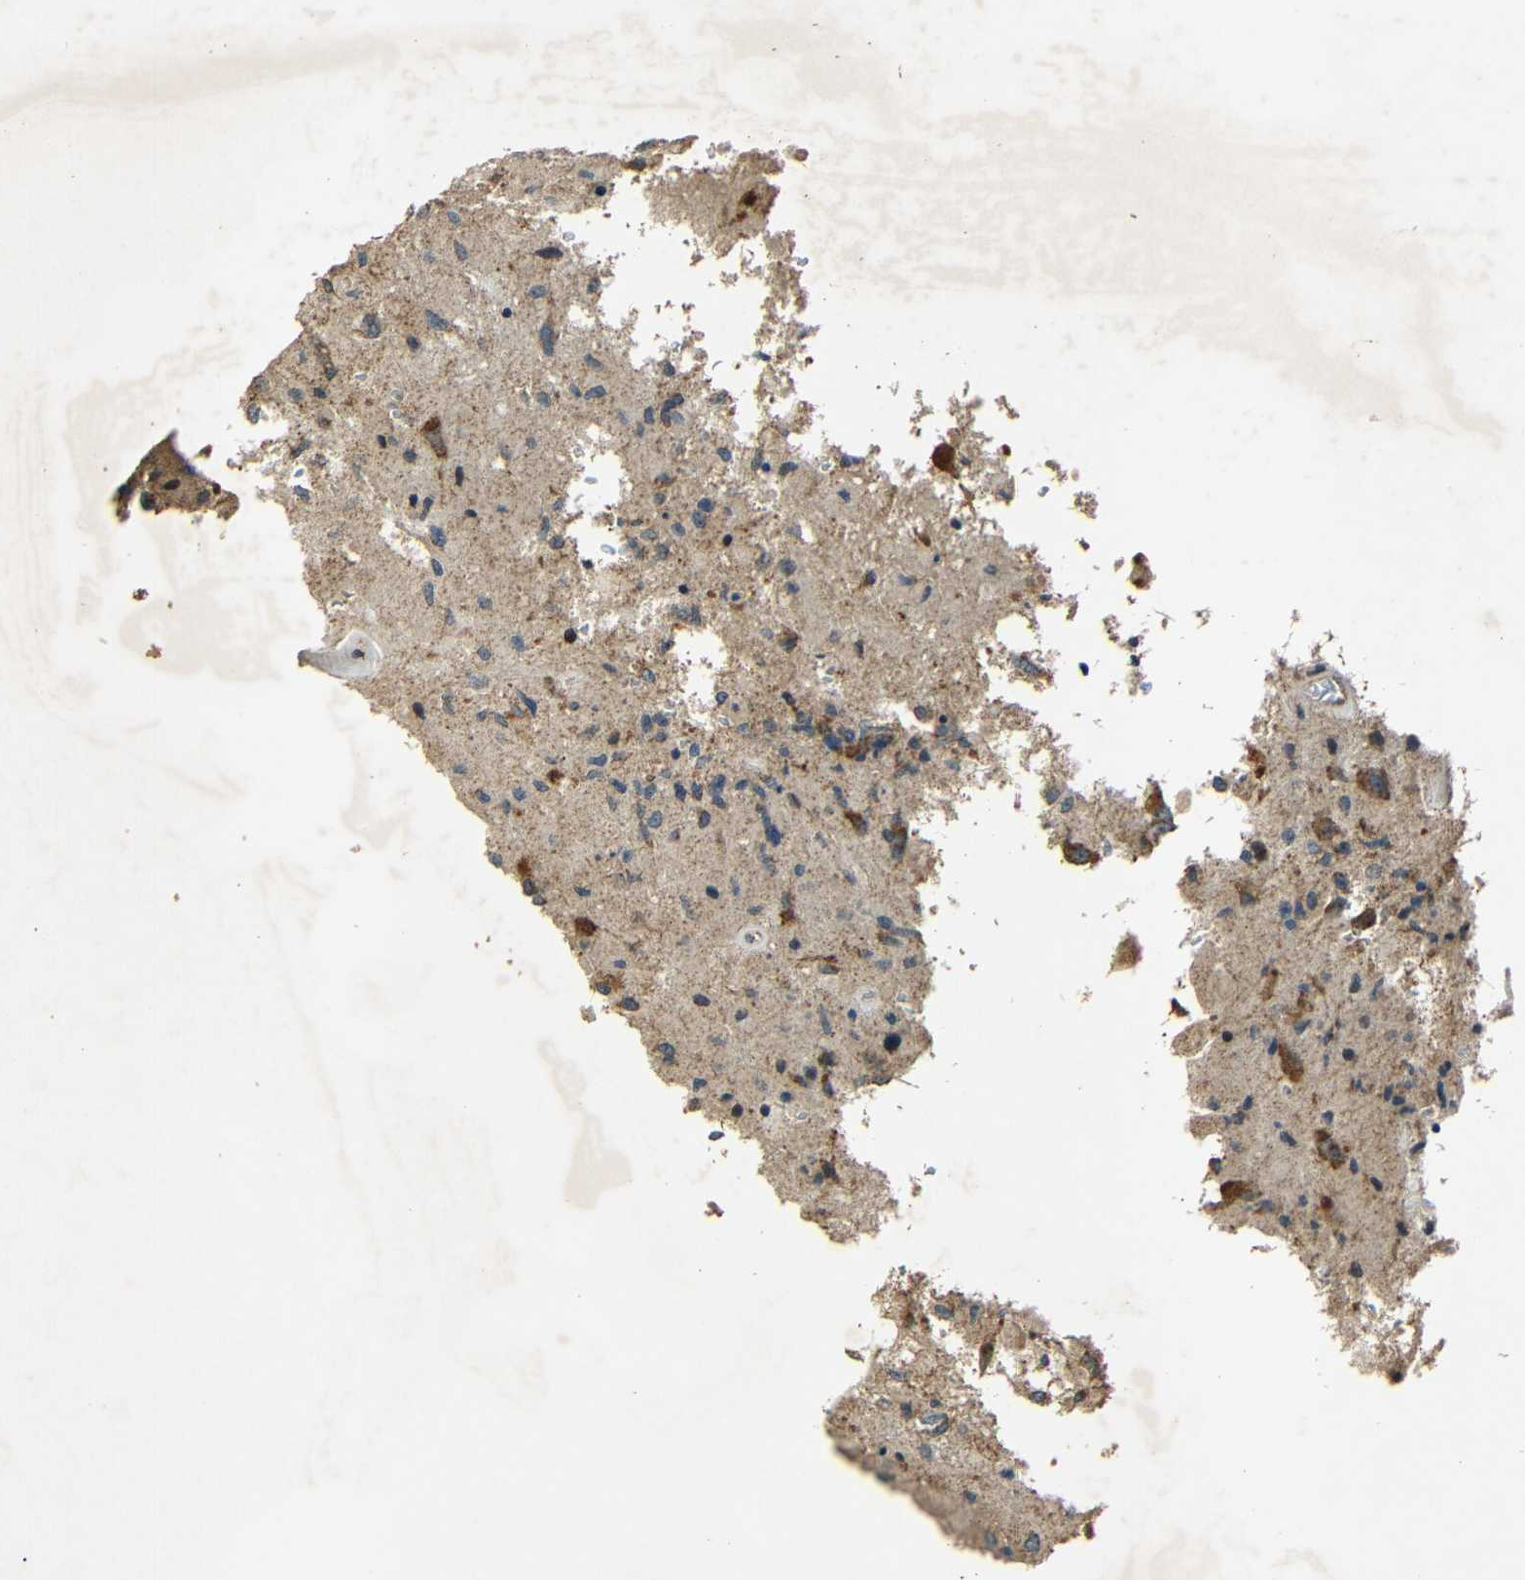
{"staining": {"intensity": "strong", "quantity": "<25%", "location": "cytoplasmic/membranous"}, "tissue": "glioma", "cell_type": "Tumor cells", "image_type": "cancer", "snomed": [{"axis": "morphology", "description": "Normal tissue, NOS"}, {"axis": "morphology", "description": "Glioma, malignant, High grade"}, {"axis": "topography", "description": "Cerebral cortex"}], "caption": "Tumor cells exhibit medium levels of strong cytoplasmic/membranous expression in about <25% of cells in human high-grade glioma (malignant).", "gene": "KAZALD1", "patient": {"sex": "male", "age": 77}}